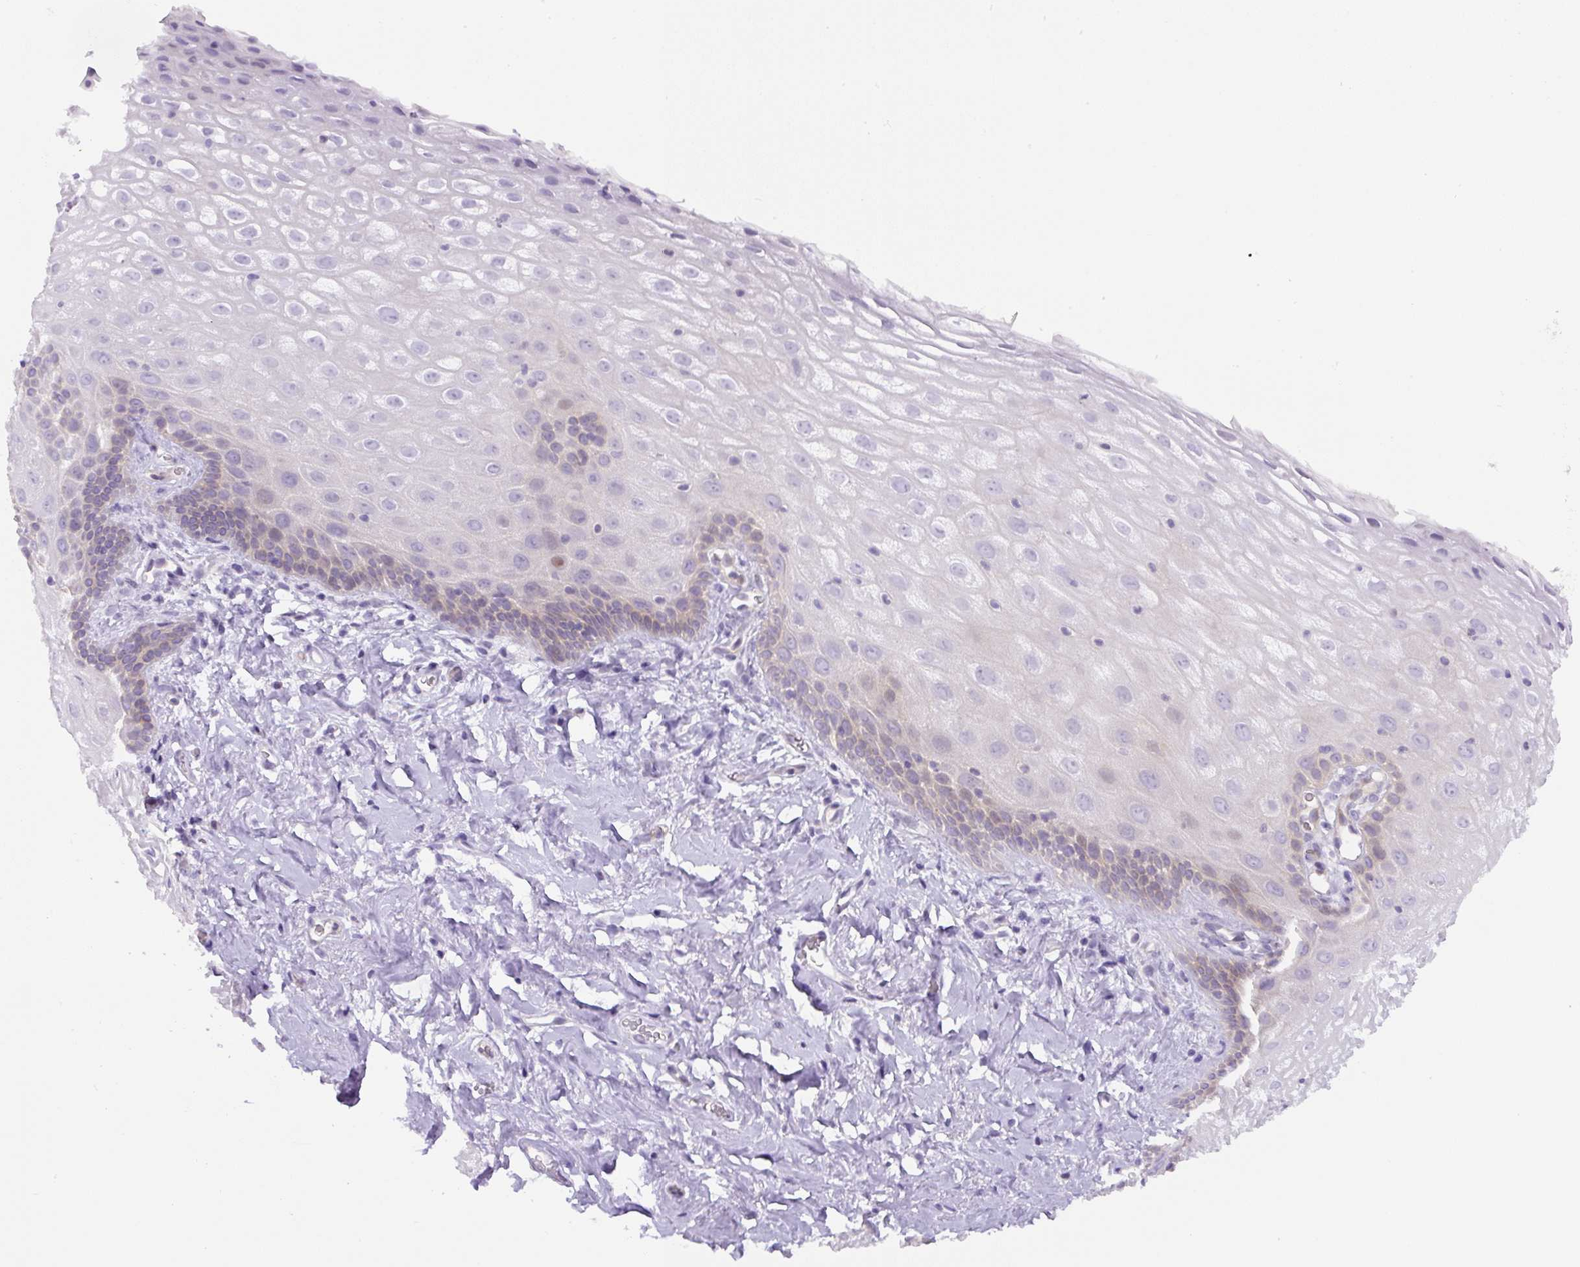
{"staining": {"intensity": "weak", "quantity": "25%-75%", "location": "cytoplasmic/membranous"}, "tissue": "vagina", "cell_type": "Squamous epithelial cells", "image_type": "normal", "snomed": [{"axis": "morphology", "description": "Normal tissue, NOS"}, {"axis": "morphology", "description": "Adenocarcinoma, NOS"}, {"axis": "topography", "description": "Rectum"}, {"axis": "topography", "description": "Vagina"}, {"axis": "topography", "description": "Peripheral nerve tissue"}], "caption": "Protein staining of unremarkable vagina demonstrates weak cytoplasmic/membranous positivity in about 25%-75% of squamous epithelial cells. The staining was performed using DAB to visualize the protein expression in brown, while the nuclei were stained in blue with hematoxylin (Magnification: 20x).", "gene": "ADAMTS19", "patient": {"sex": "female", "age": 71}}